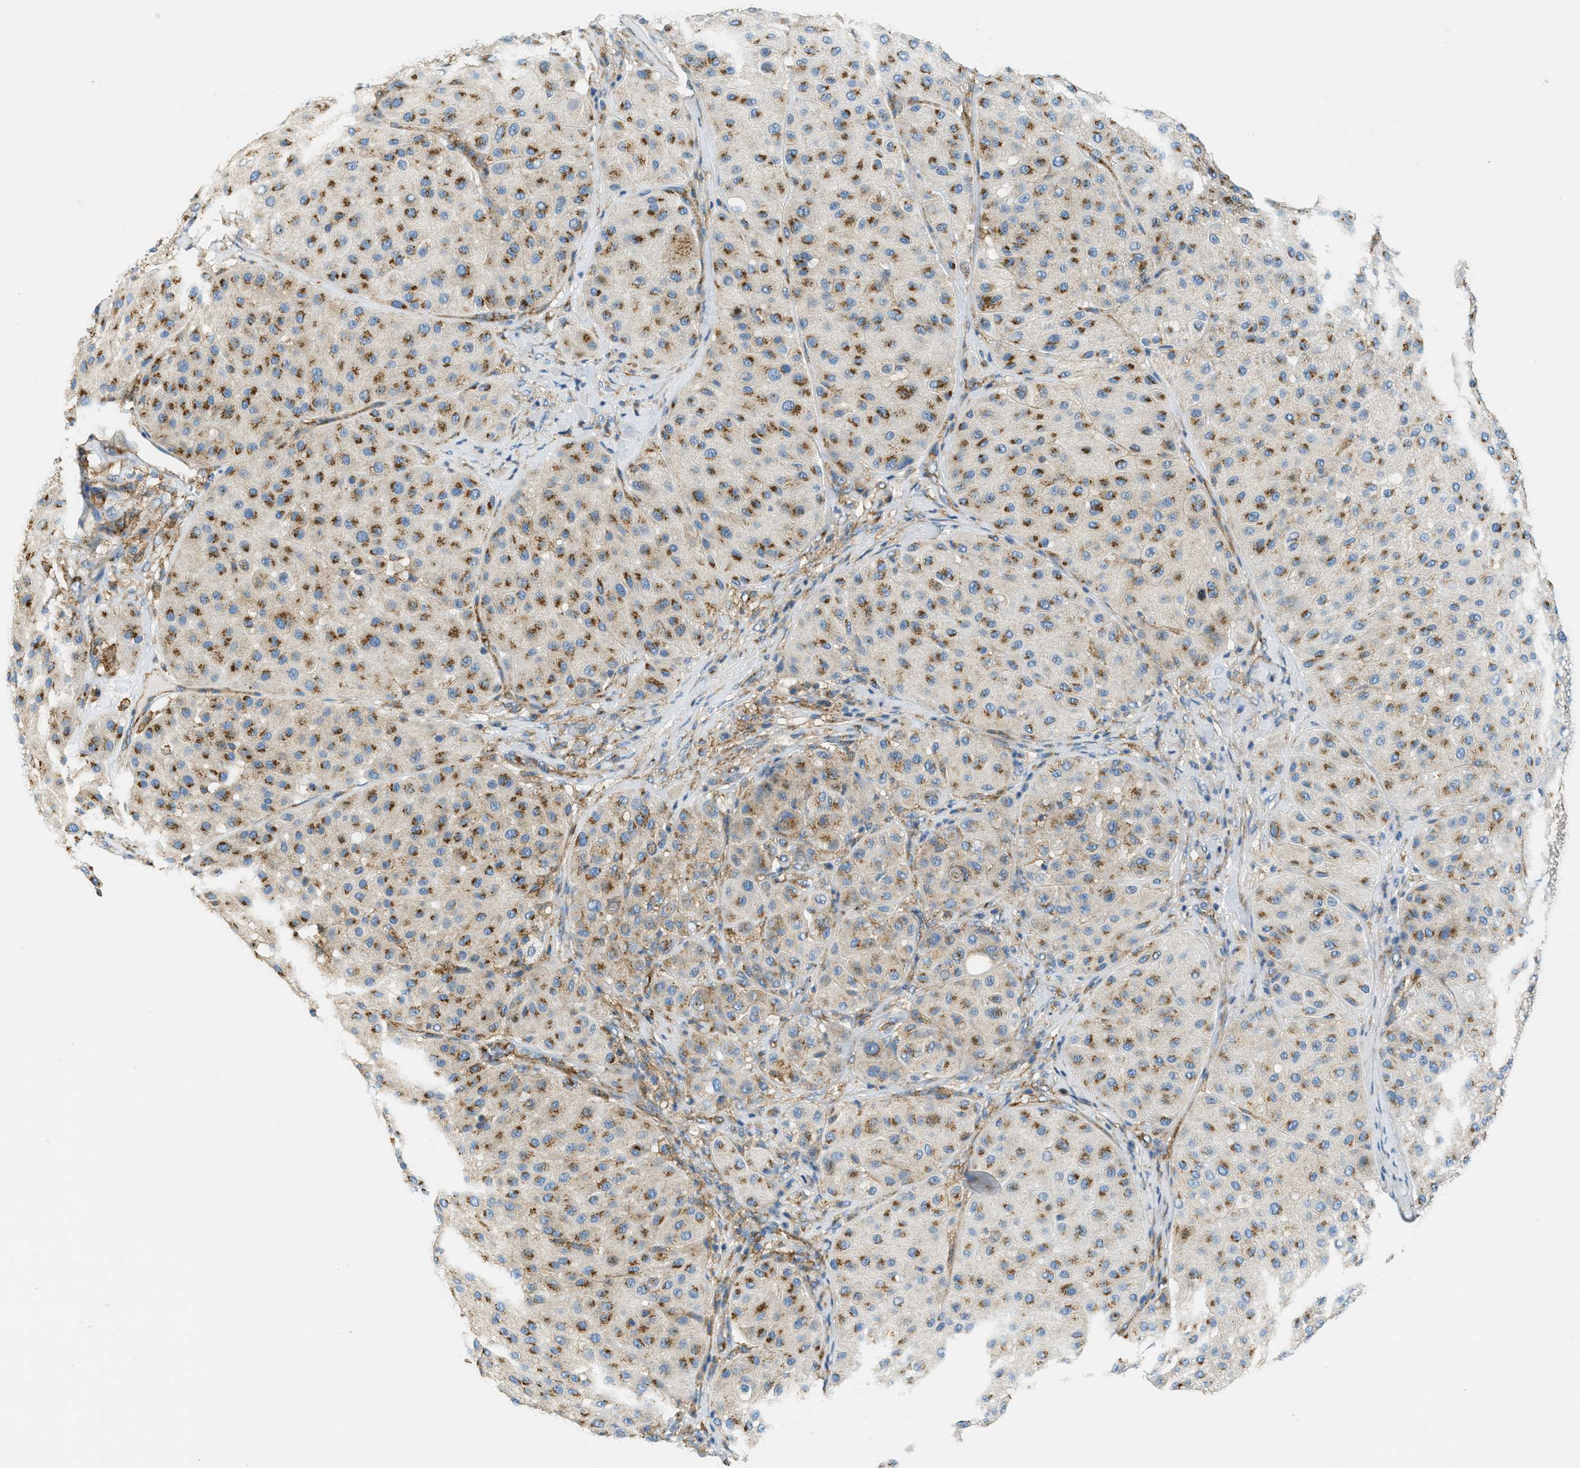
{"staining": {"intensity": "moderate", "quantity": ">75%", "location": "cytoplasmic/membranous"}, "tissue": "melanoma", "cell_type": "Tumor cells", "image_type": "cancer", "snomed": [{"axis": "morphology", "description": "Normal tissue, NOS"}, {"axis": "morphology", "description": "Malignant melanoma, Metastatic site"}, {"axis": "topography", "description": "Skin"}], "caption": "High-power microscopy captured an immunohistochemistry photomicrograph of malignant melanoma (metastatic site), revealing moderate cytoplasmic/membranous expression in about >75% of tumor cells.", "gene": "AP2B1", "patient": {"sex": "male", "age": 41}}